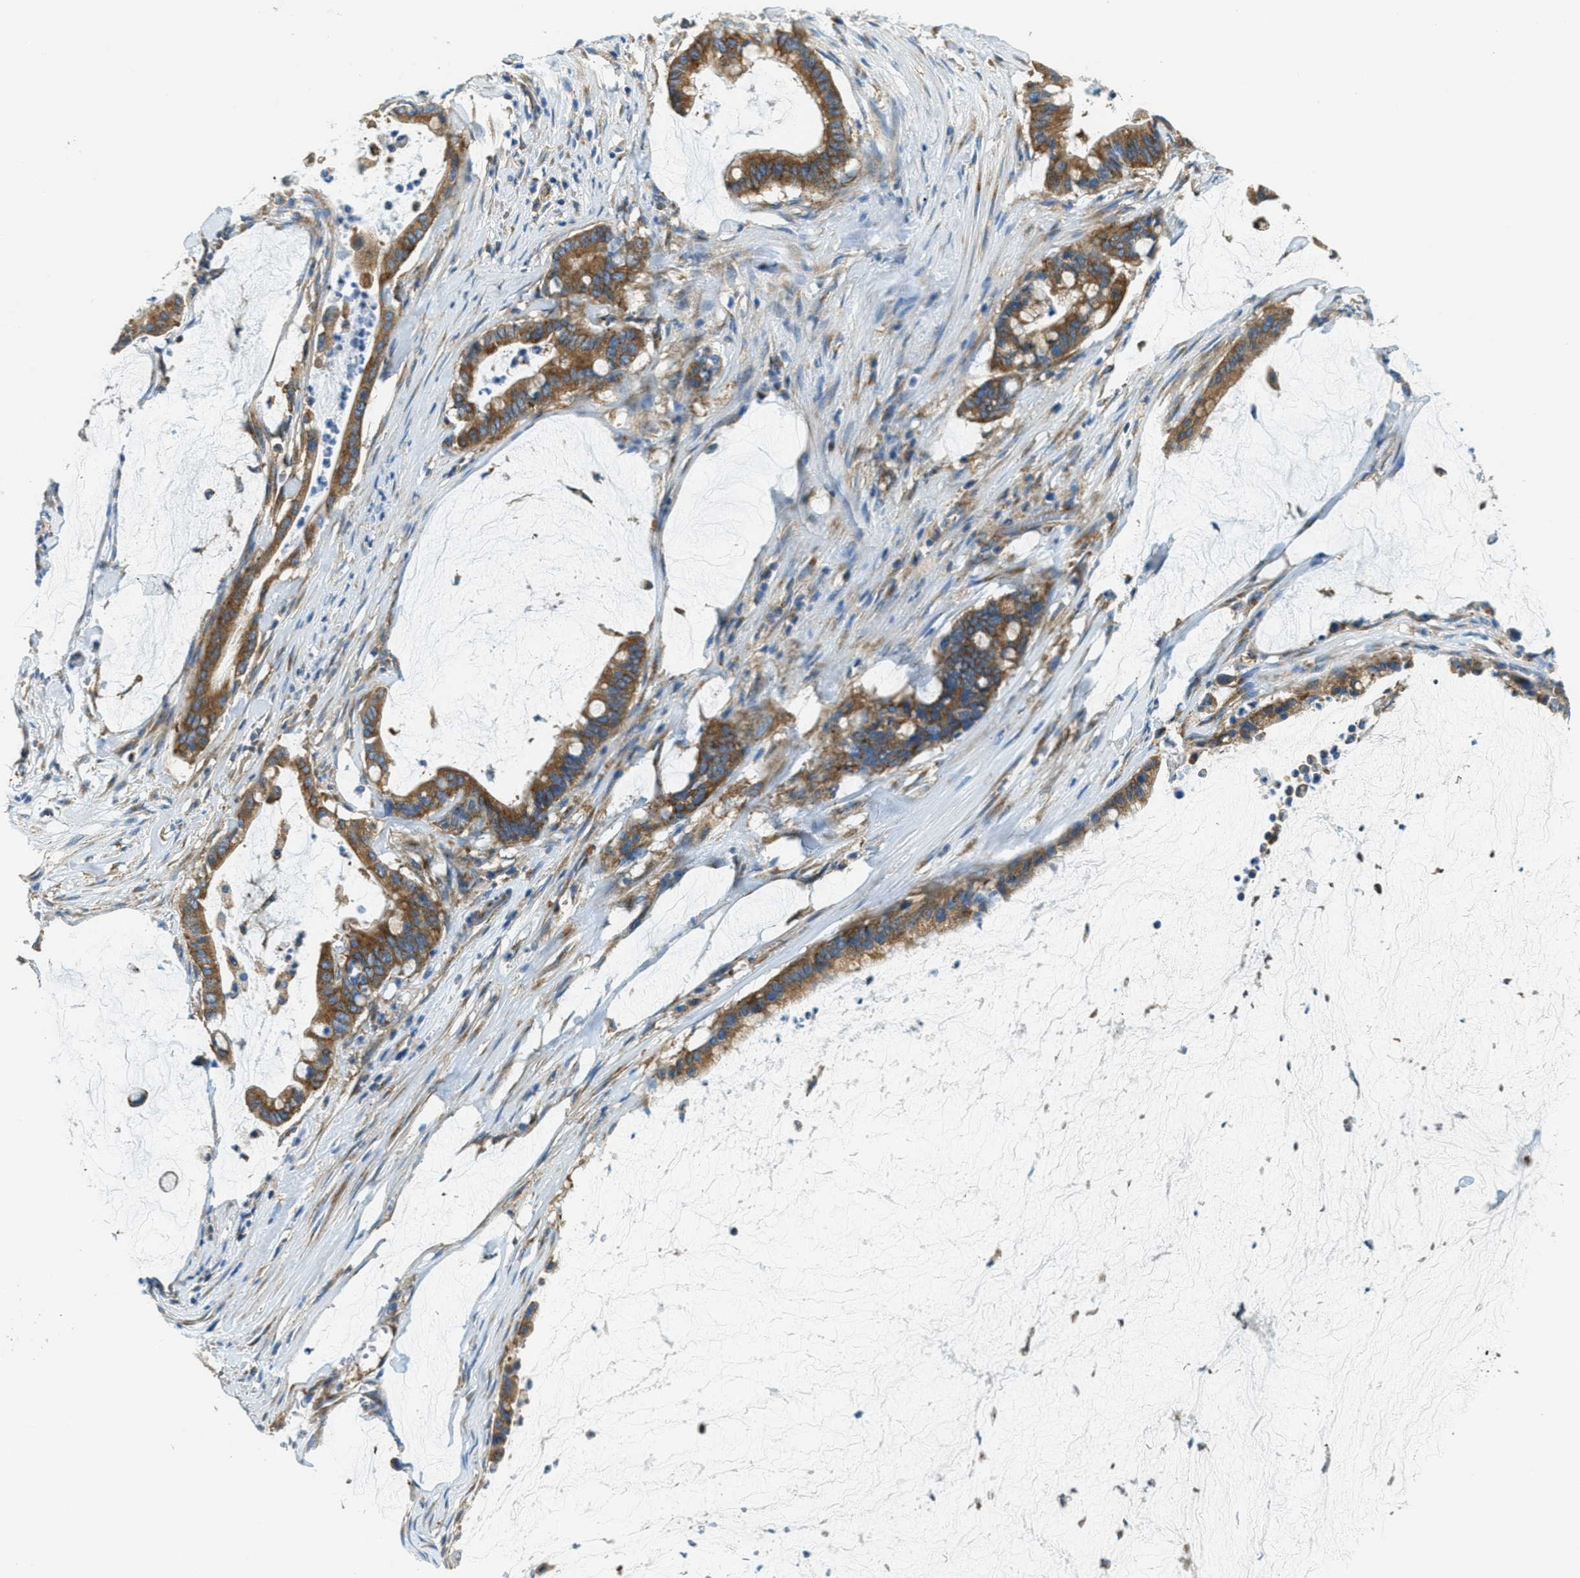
{"staining": {"intensity": "moderate", "quantity": ">75%", "location": "cytoplasmic/membranous"}, "tissue": "pancreatic cancer", "cell_type": "Tumor cells", "image_type": "cancer", "snomed": [{"axis": "morphology", "description": "Adenocarcinoma, NOS"}, {"axis": "topography", "description": "Pancreas"}], "caption": "Tumor cells show medium levels of moderate cytoplasmic/membranous positivity in about >75% of cells in adenocarcinoma (pancreatic). (Brightfield microscopy of DAB IHC at high magnification).", "gene": "AP2B1", "patient": {"sex": "male", "age": 41}}